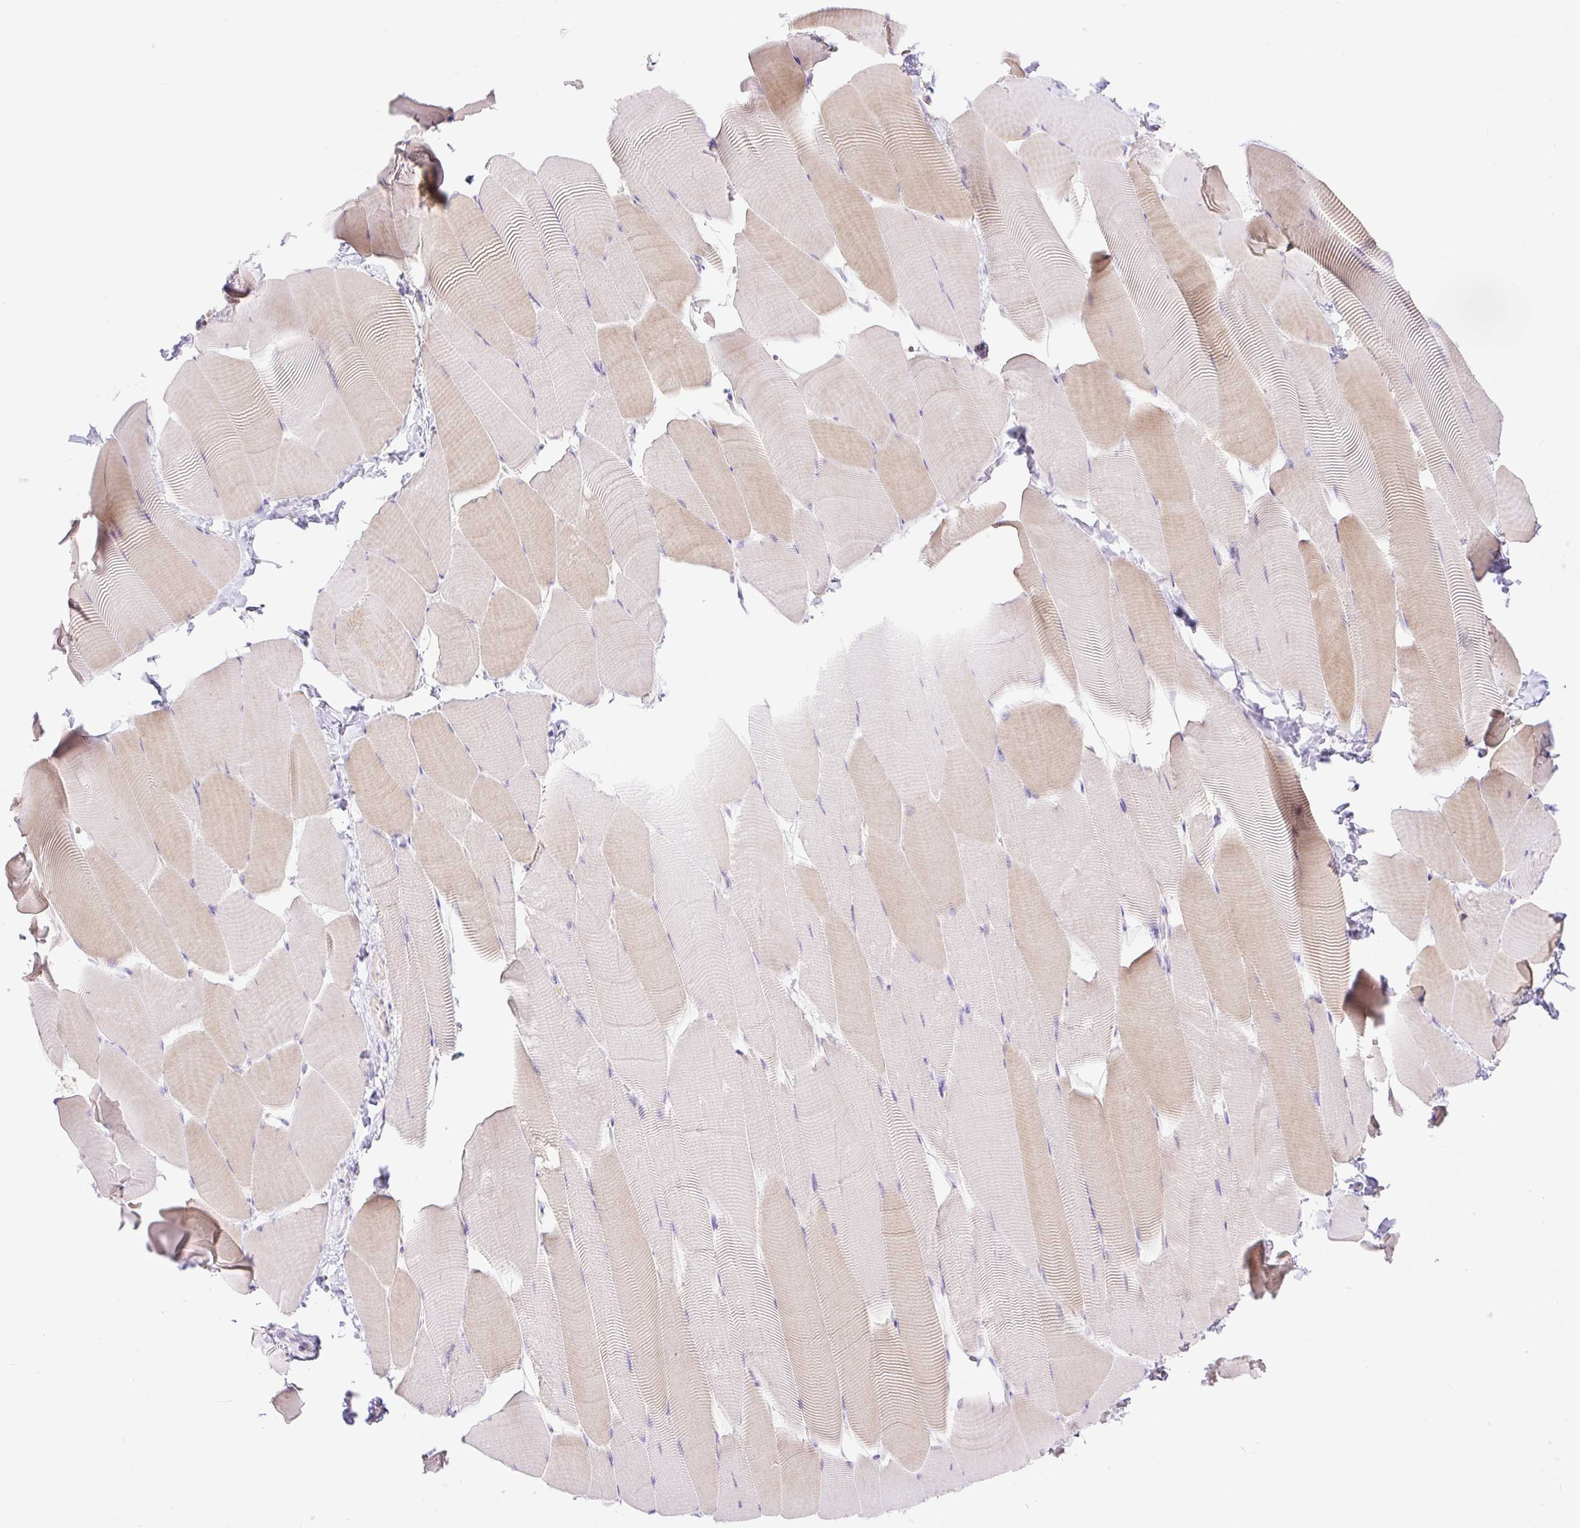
{"staining": {"intensity": "moderate", "quantity": "<25%", "location": "cytoplasmic/membranous"}, "tissue": "skeletal muscle", "cell_type": "Myocytes", "image_type": "normal", "snomed": [{"axis": "morphology", "description": "Normal tissue, NOS"}, {"axis": "topography", "description": "Skeletal muscle"}], "caption": "Moderate cytoplasmic/membranous staining is seen in about <25% of myocytes in normal skeletal muscle.", "gene": "VPS25", "patient": {"sex": "male", "age": 25}}